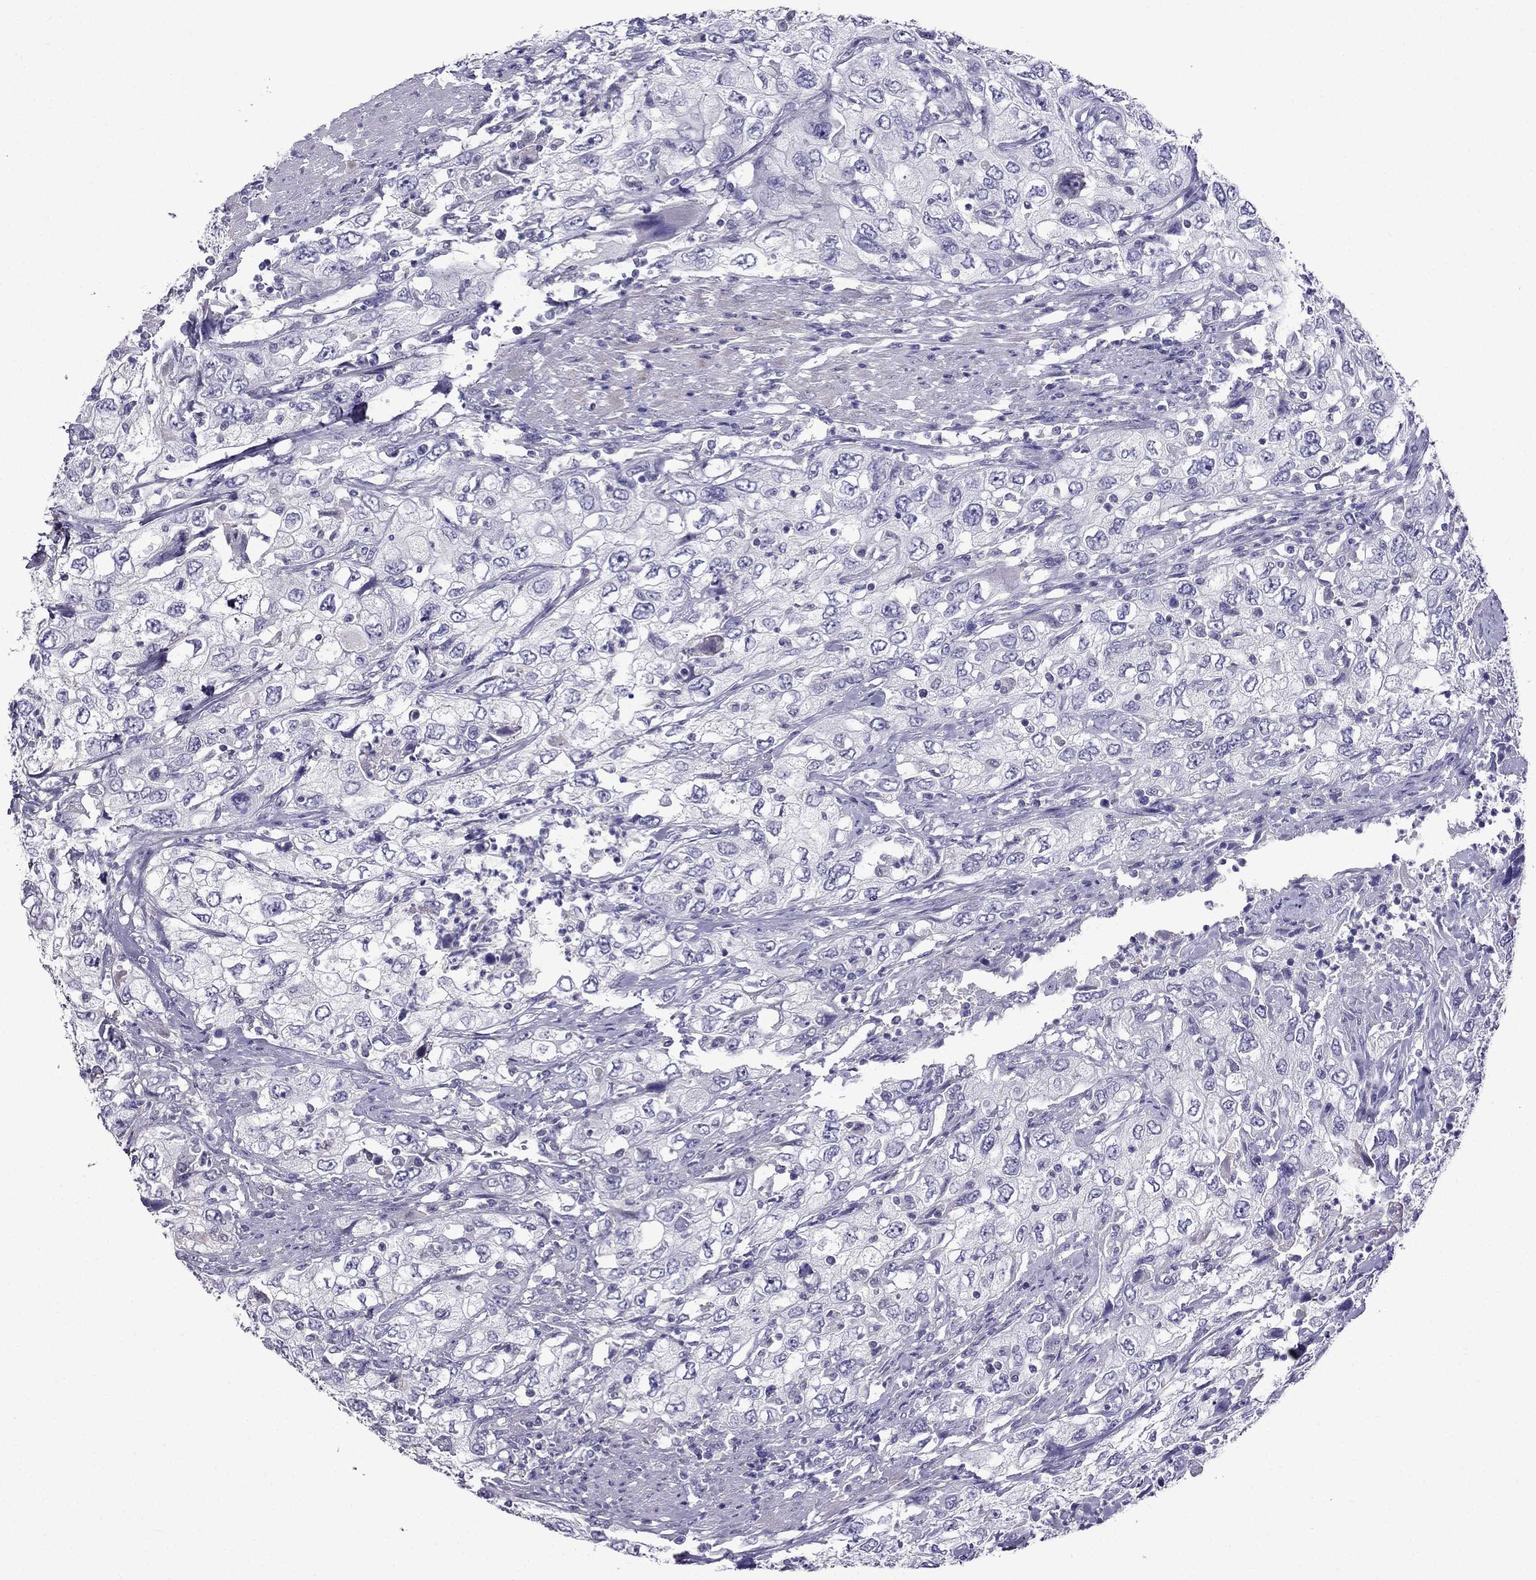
{"staining": {"intensity": "negative", "quantity": "none", "location": "none"}, "tissue": "urothelial cancer", "cell_type": "Tumor cells", "image_type": "cancer", "snomed": [{"axis": "morphology", "description": "Urothelial carcinoma, High grade"}, {"axis": "topography", "description": "Urinary bladder"}], "caption": "Tumor cells show no significant expression in urothelial carcinoma (high-grade).", "gene": "SCNN1D", "patient": {"sex": "male", "age": 76}}